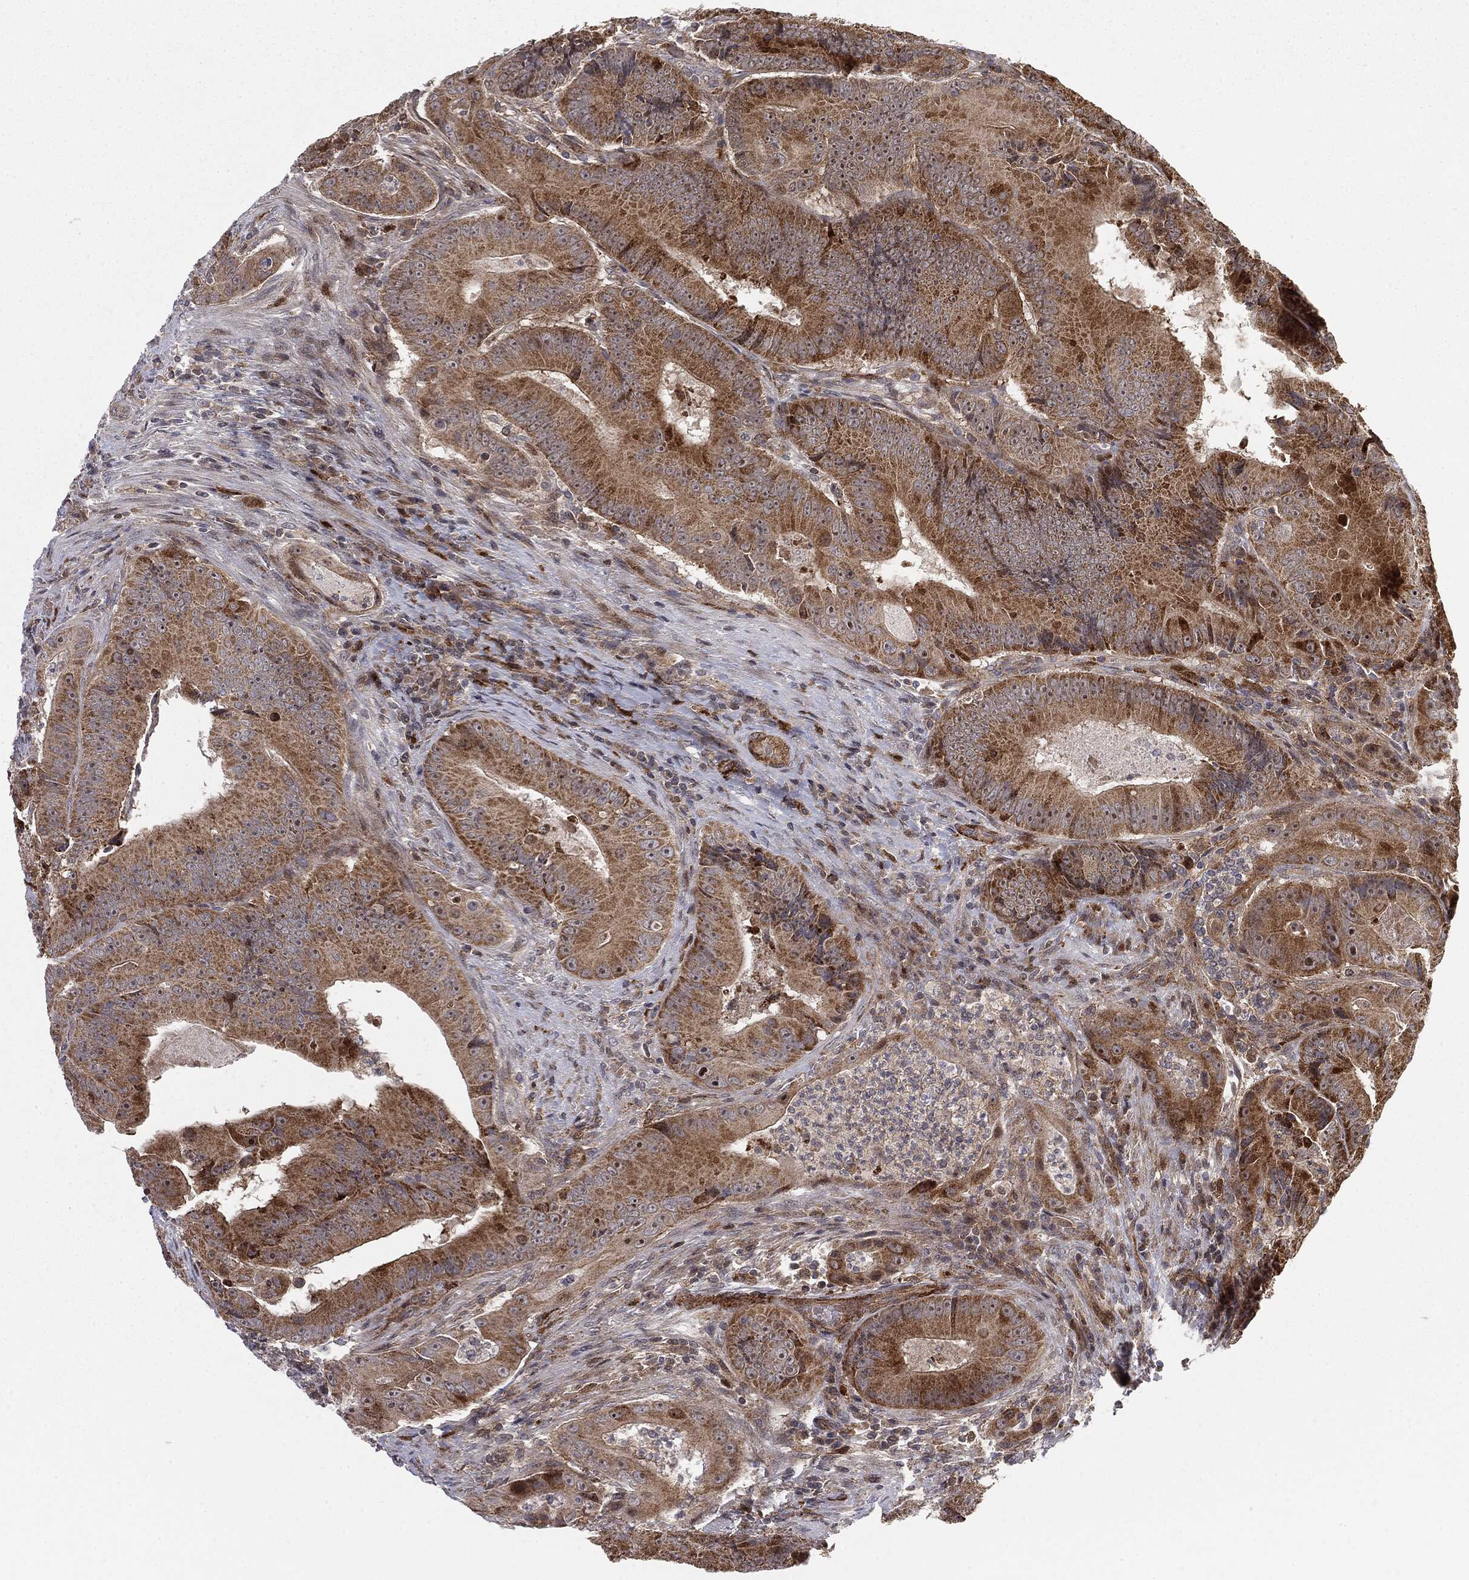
{"staining": {"intensity": "strong", "quantity": ">75%", "location": "cytoplasmic/membranous"}, "tissue": "colorectal cancer", "cell_type": "Tumor cells", "image_type": "cancer", "snomed": [{"axis": "morphology", "description": "Adenocarcinoma, NOS"}, {"axis": "topography", "description": "Colon"}], "caption": "DAB (3,3'-diaminobenzidine) immunohistochemical staining of colorectal adenocarcinoma displays strong cytoplasmic/membranous protein expression in about >75% of tumor cells.", "gene": "PTEN", "patient": {"sex": "female", "age": 86}}